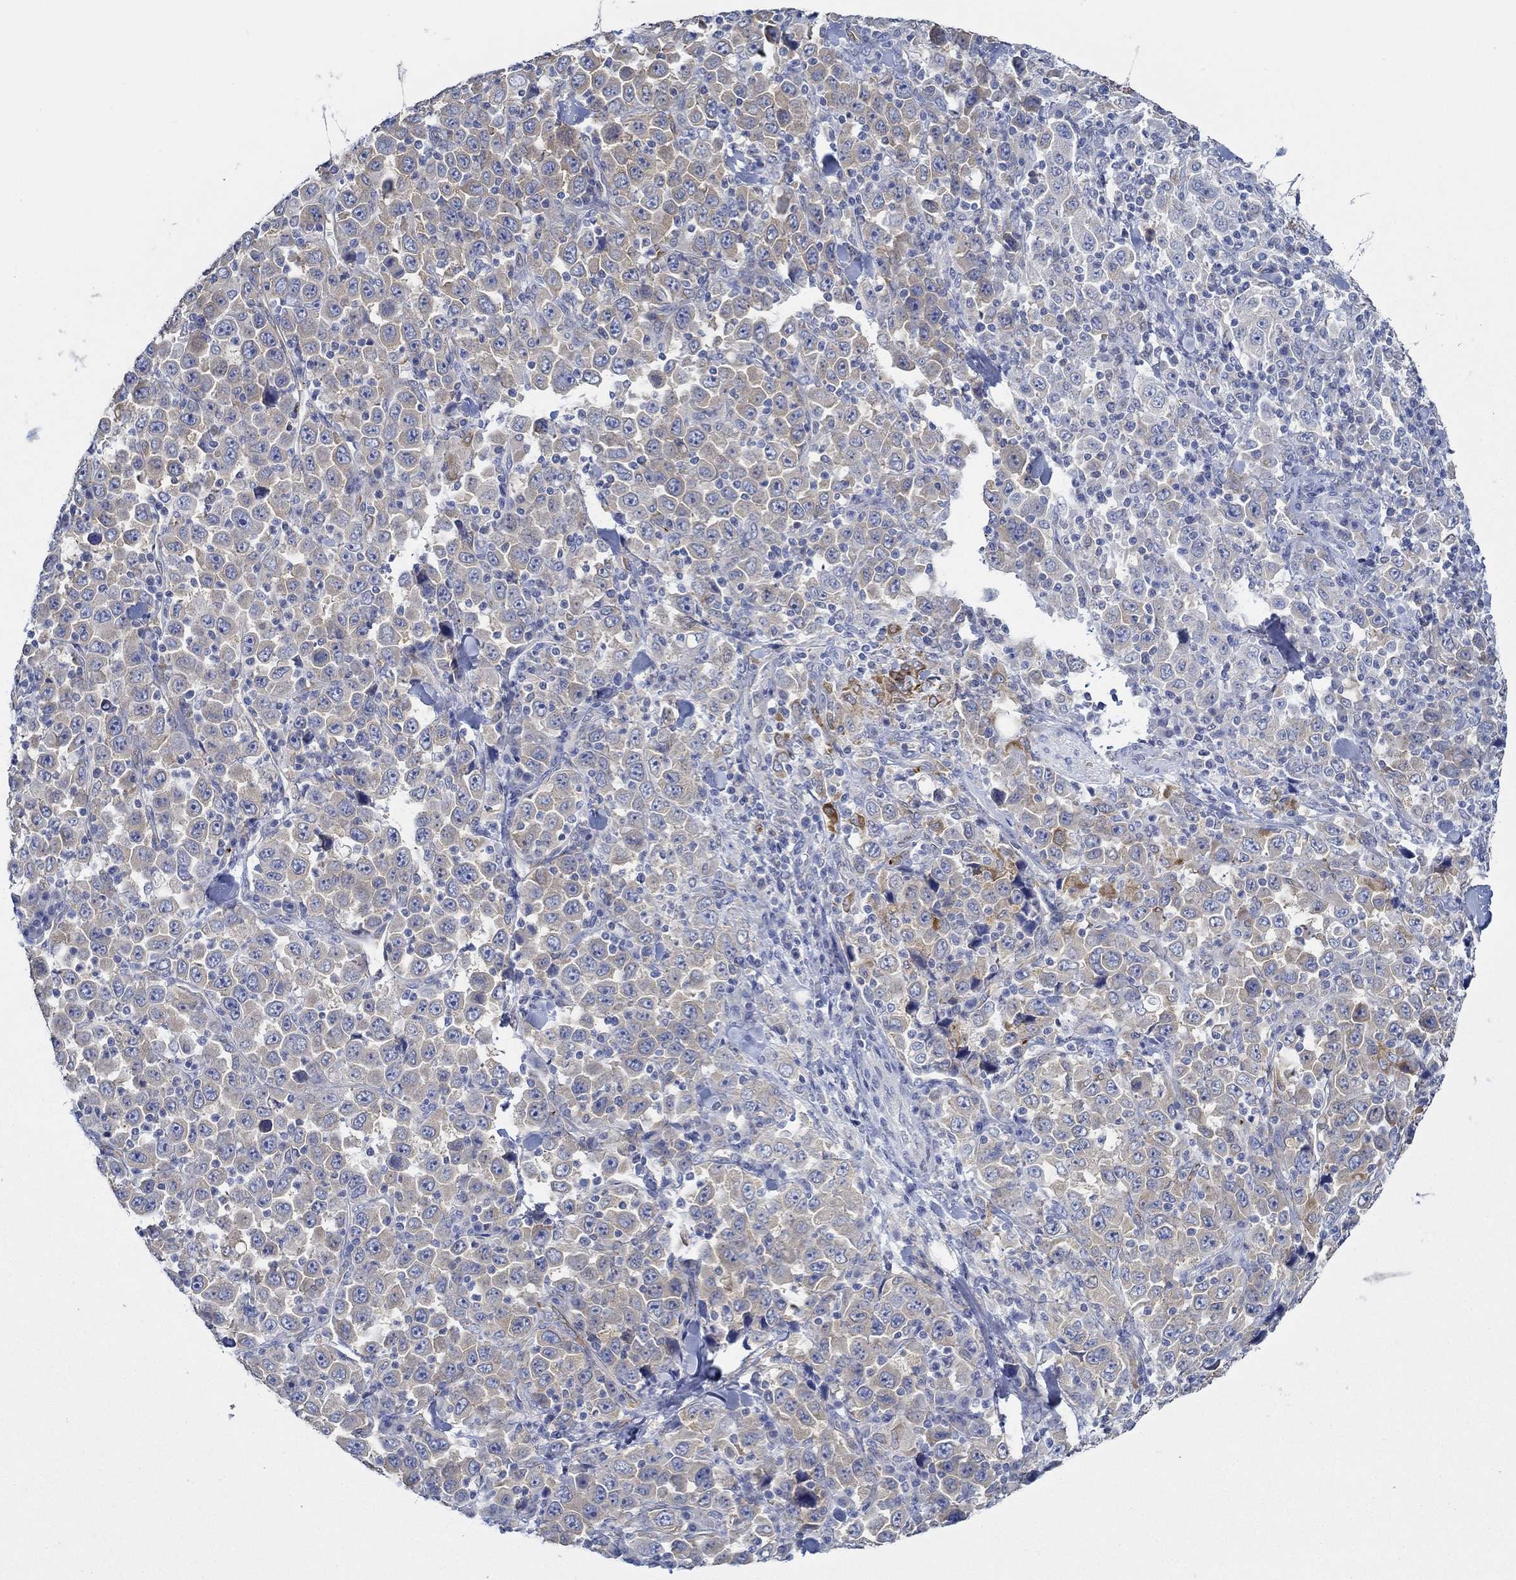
{"staining": {"intensity": "weak", "quantity": "<25%", "location": "cytoplasmic/membranous"}, "tissue": "stomach cancer", "cell_type": "Tumor cells", "image_type": "cancer", "snomed": [{"axis": "morphology", "description": "Normal tissue, NOS"}, {"axis": "morphology", "description": "Adenocarcinoma, NOS"}, {"axis": "topography", "description": "Stomach, upper"}, {"axis": "topography", "description": "Stomach"}], "caption": "DAB immunohistochemical staining of human adenocarcinoma (stomach) demonstrates no significant staining in tumor cells.", "gene": "SLC27A3", "patient": {"sex": "male", "age": 59}}